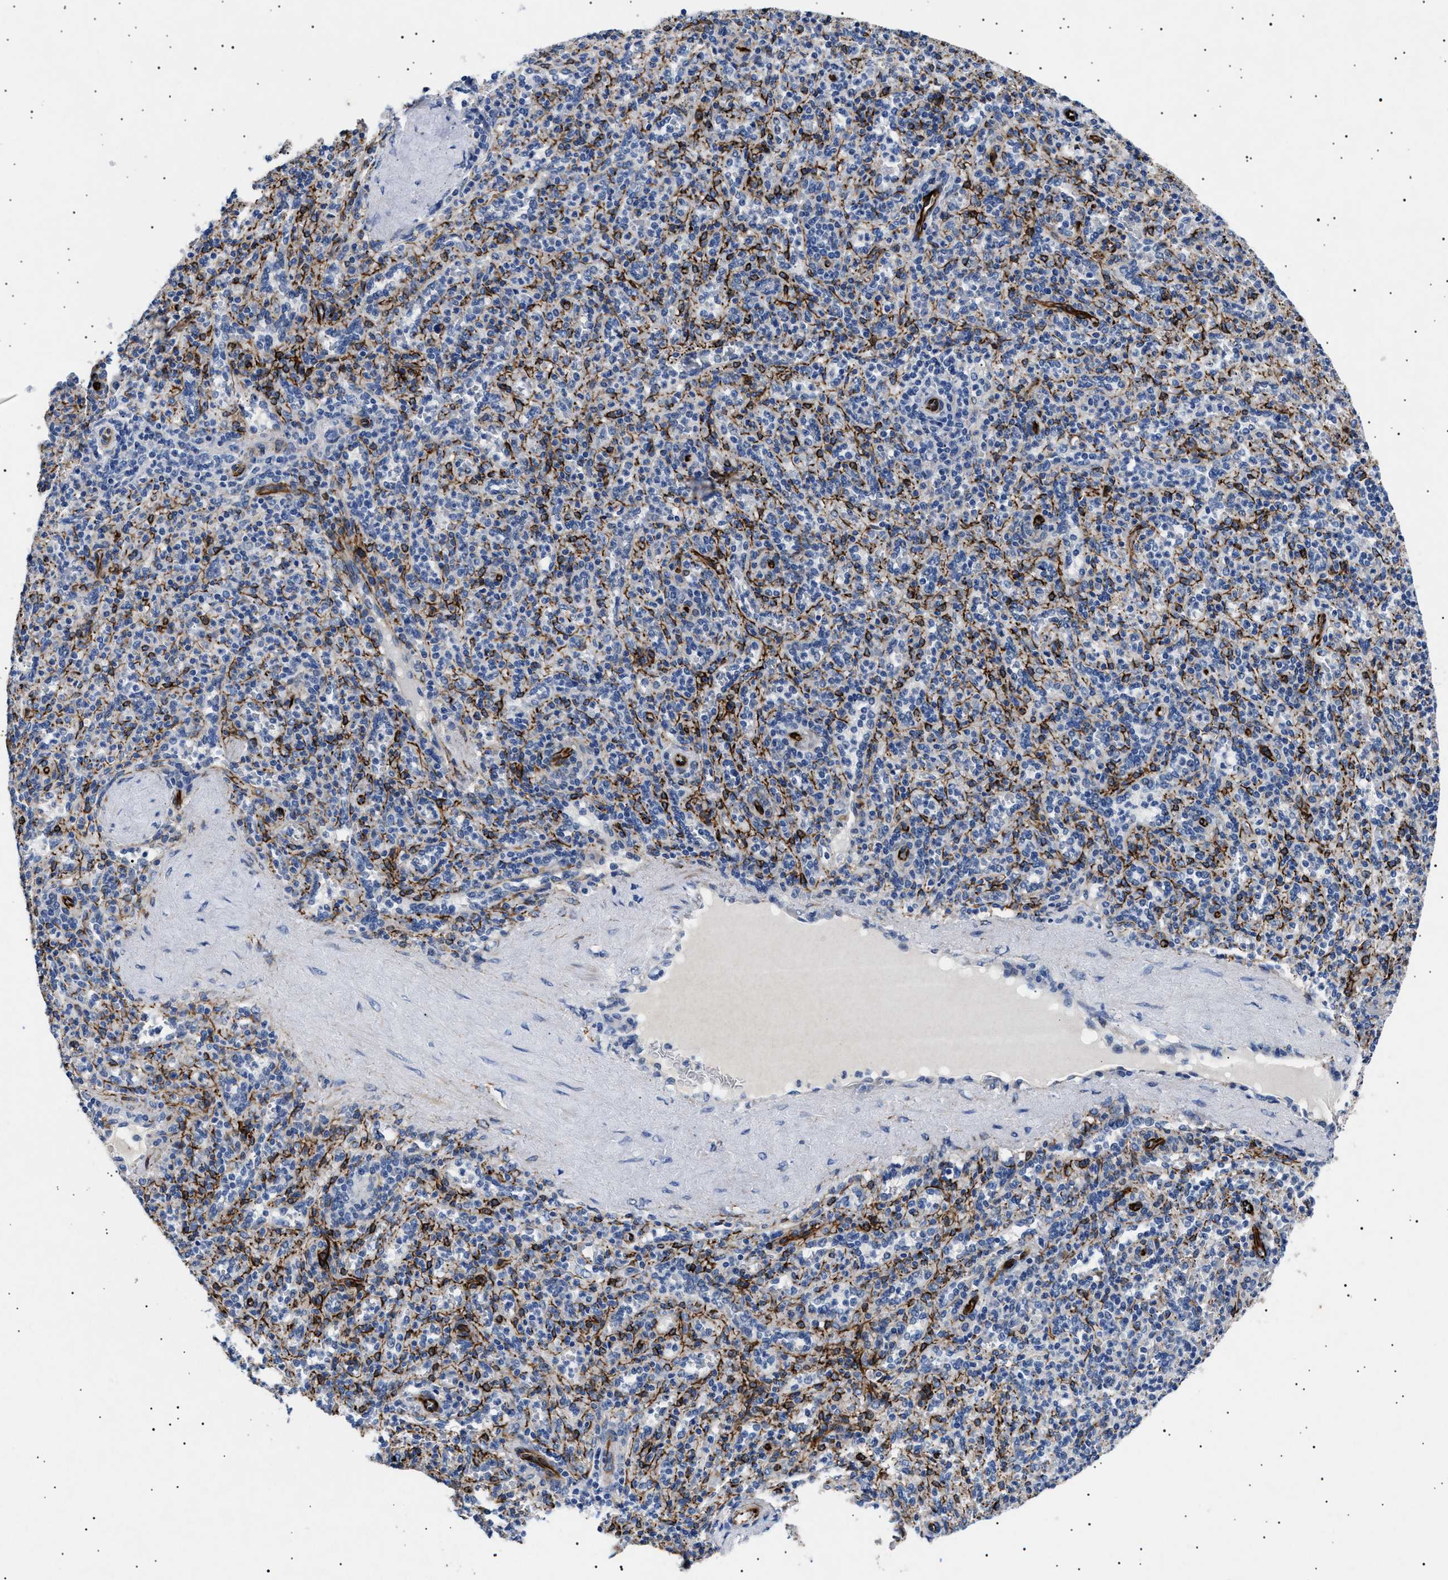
{"staining": {"intensity": "negative", "quantity": "none", "location": "none"}, "tissue": "spleen", "cell_type": "Cells in red pulp", "image_type": "normal", "snomed": [{"axis": "morphology", "description": "Normal tissue, NOS"}, {"axis": "topography", "description": "Spleen"}], "caption": "Immunohistochemistry (IHC) micrograph of unremarkable spleen: spleen stained with DAB (3,3'-diaminobenzidine) exhibits no significant protein positivity in cells in red pulp.", "gene": "OLFML2A", "patient": {"sex": "male", "age": 36}}